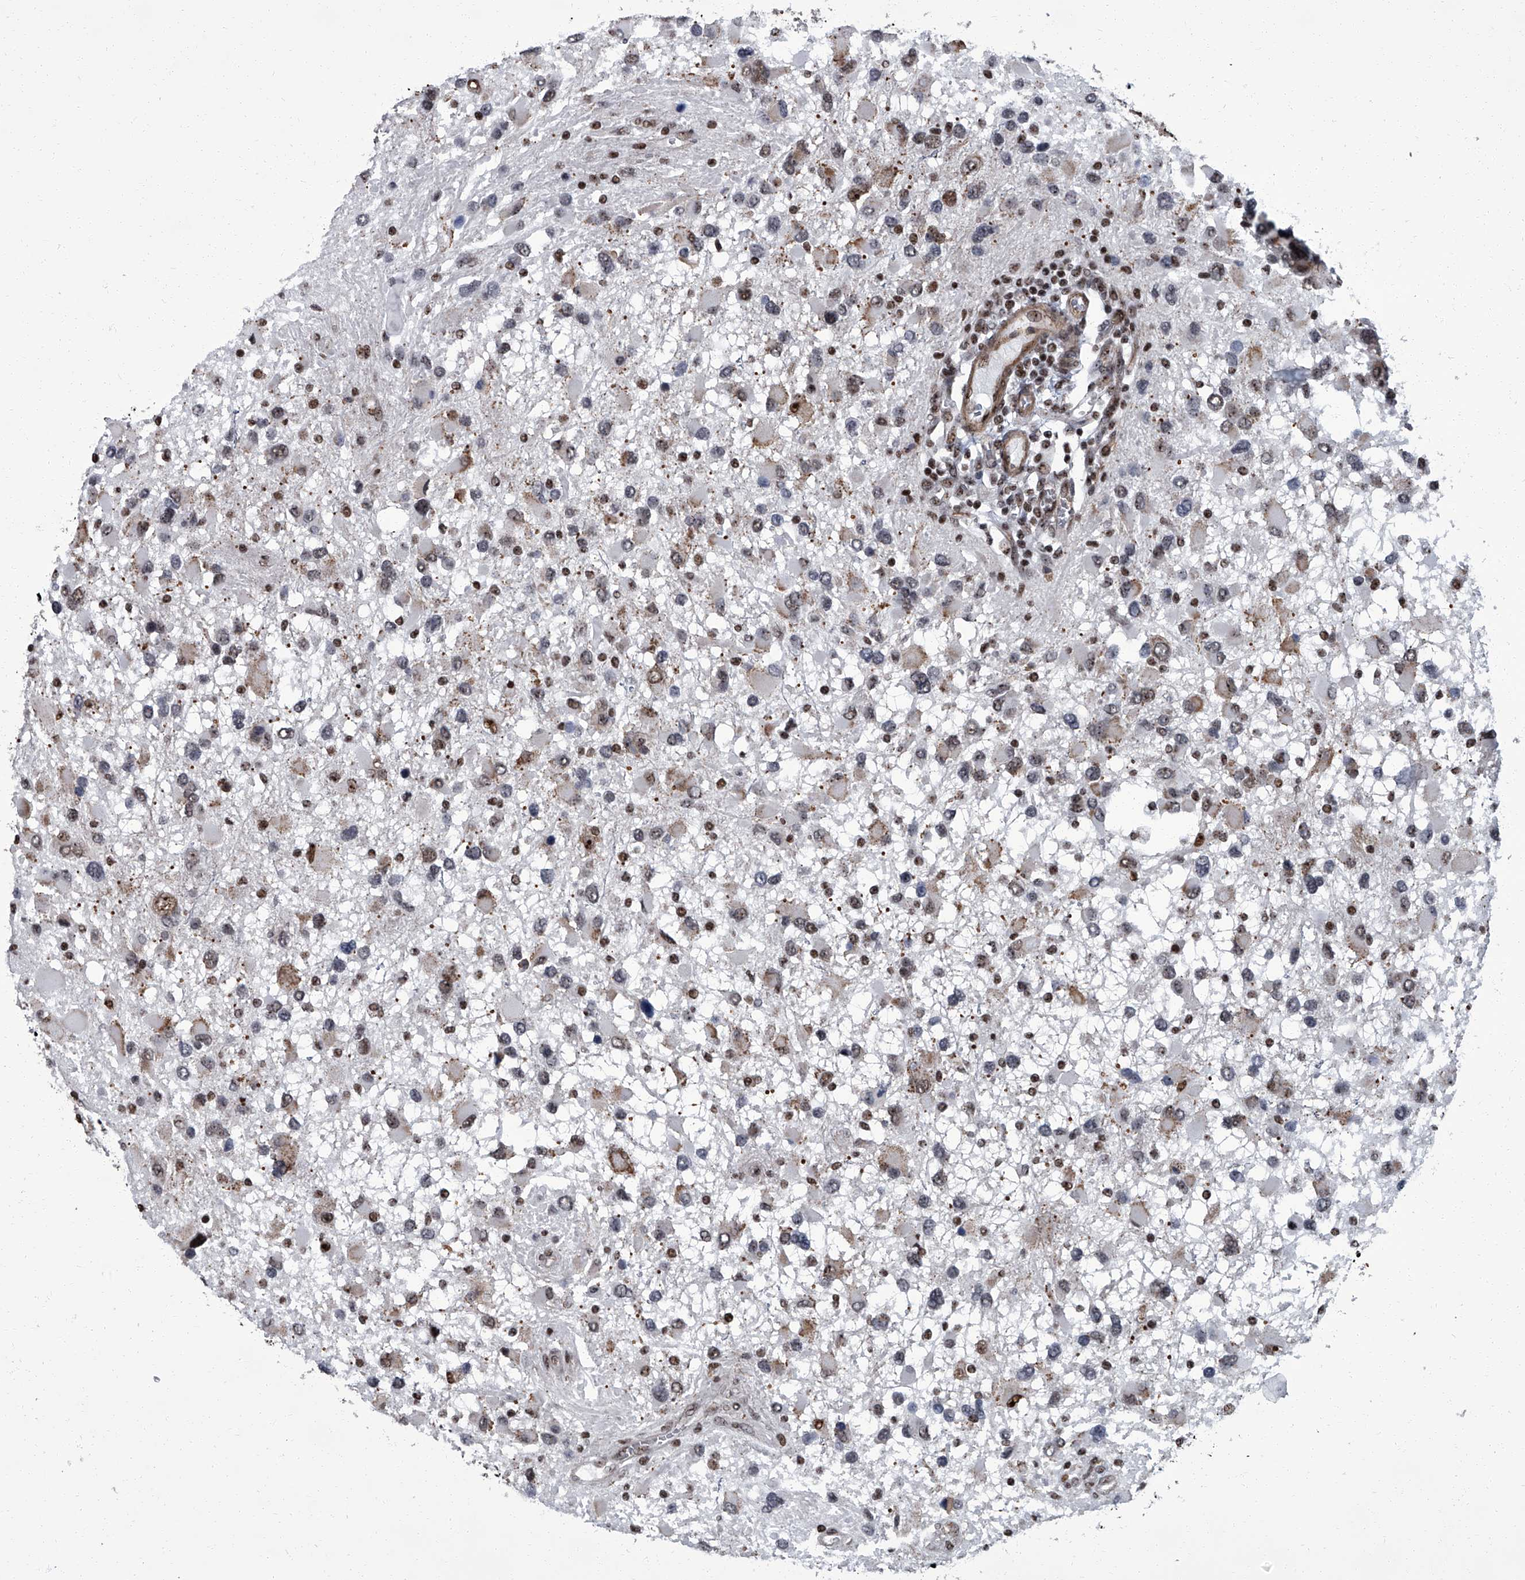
{"staining": {"intensity": "negative", "quantity": "none", "location": "none"}, "tissue": "glioma", "cell_type": "Tumor cells", "image_type": "cancer", "snomed": [{"axis": "morphology", "description": "Glioma, malignant, High grade"}, {"axis": "topography", "description": "Brain"}], "caption": "Tumor cells show no significant protein positivity in glioma.", "gene": "ZNF518B", "patient": {"sex": "male", "age": 53}}